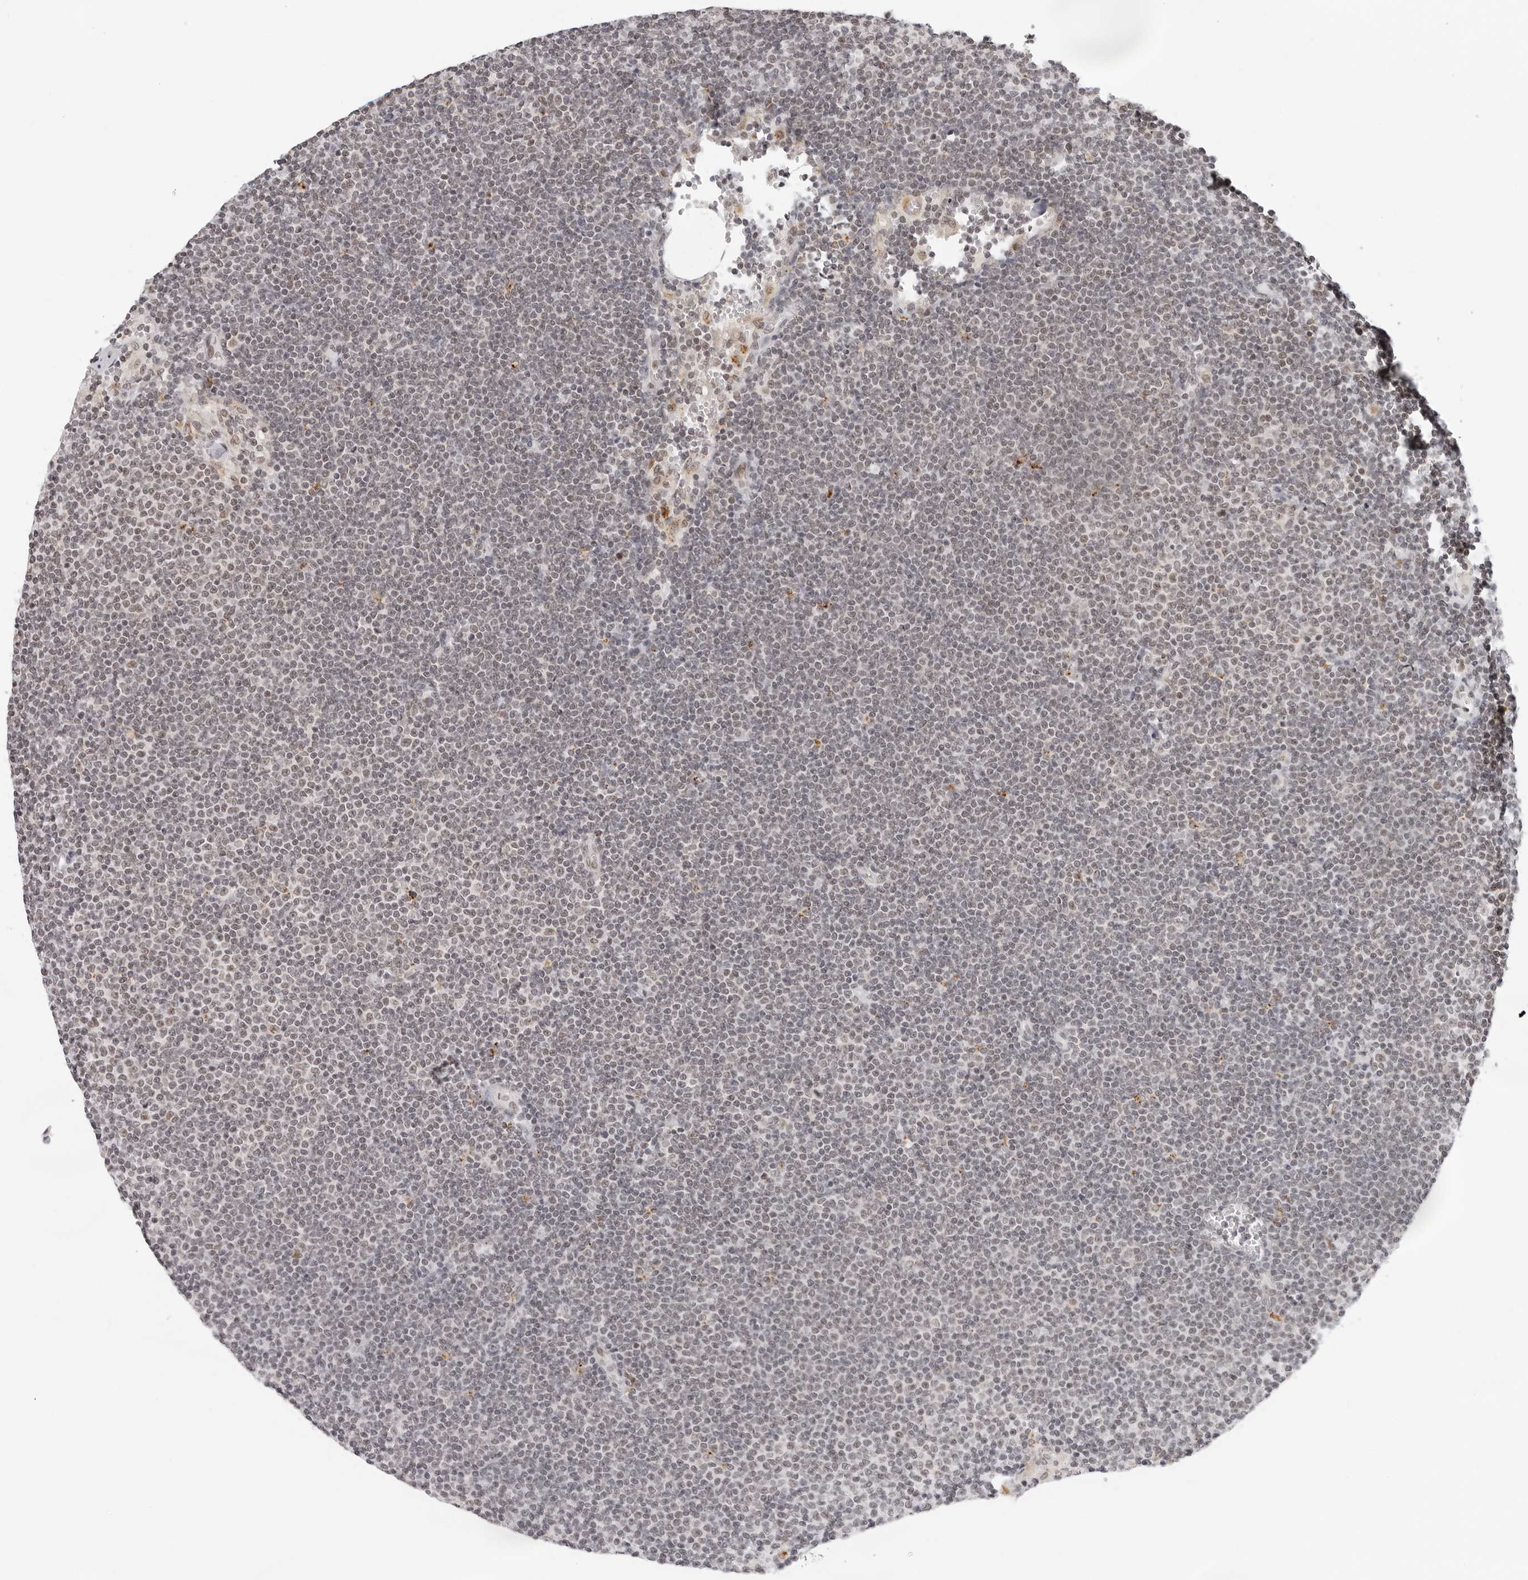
{"staining": {"intensity": "weak", "quantity": "<25%", "location": "nuclear"}, "tissue": "lymphoma", "cell_type": "Tumor cells", "image_type": "cancer", "snomed": [{"axis": "morphology", "description": "Malignant lymphoma, non-Hodgkin's type, Low grade"}, {"axis": "topography", "description": "Lymph node"}], "caption": "This image is of lymphoma stained with immunohistochemistry (IHC) to label a protein in brown with the nuclei are counter-stained blue. There is no staining in tumor cells.", "gene": "TOX4", "patient": {"sex": "female", "age": 53}}